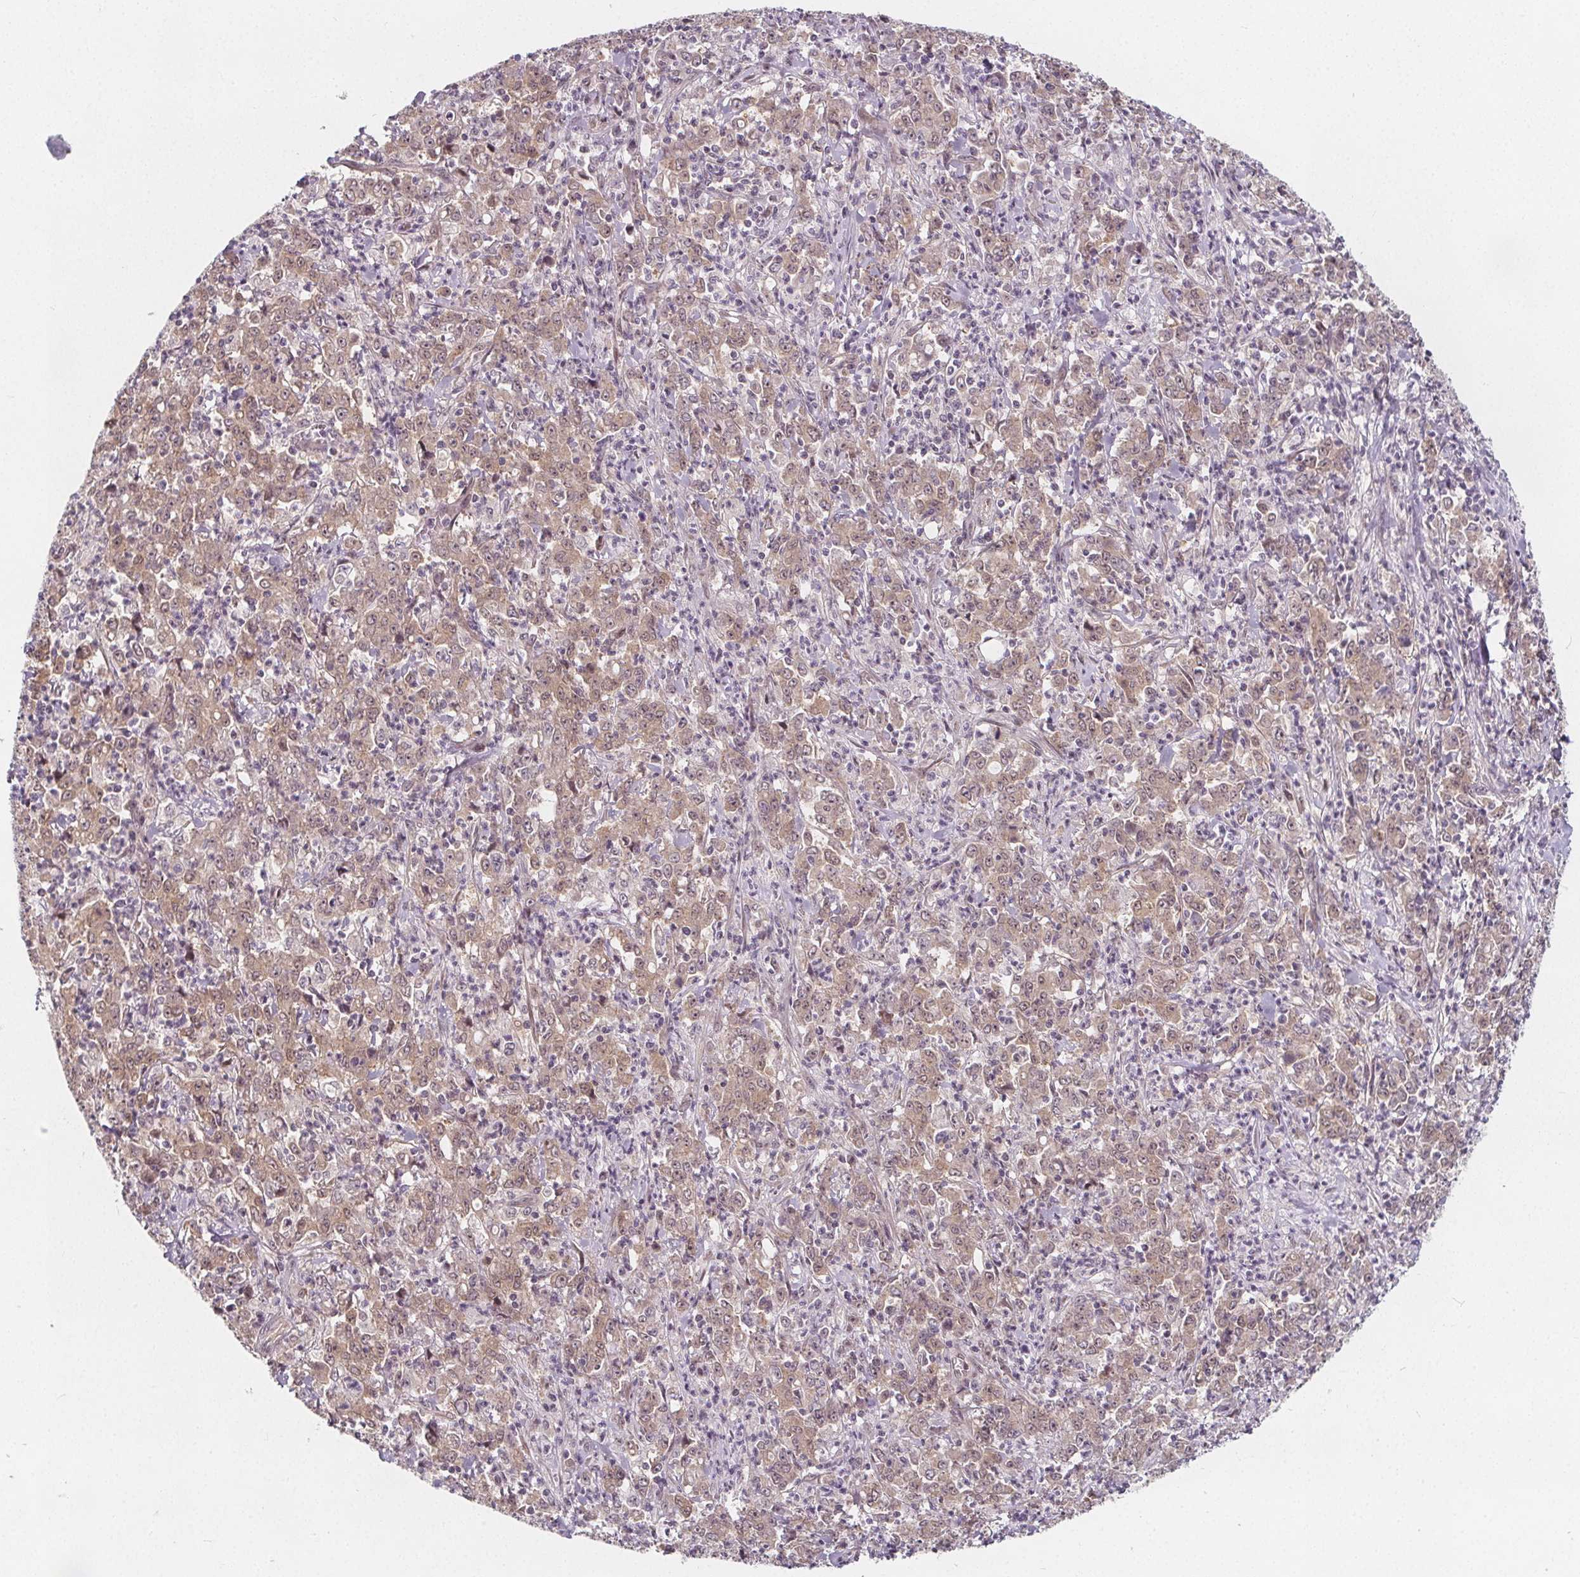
{"staining": {"intensity": "weak", "quantity": ">75%", "location": "cytoplasmic/membranous,nuclear"}, "tissue": "stomach cancer", "cell_type": "Tumor cells", "image_type": "cancer", "snomed": [{"axis": "morphology", "description": "Adenocarcinoma, NOS"}, {"axis": "topography", "description": "Stomach, lower"}], "caption": "Protein expression analysis of human stomach cancer reveals weak cytoplasmic/membranous and nuclear positivity in about >75% of tumor cells. (brown staining indicates protein expression, while blue staining denotes nuclei).", "gene": "AKT1S1", "patient": {"sex": "female", "age": 71}}